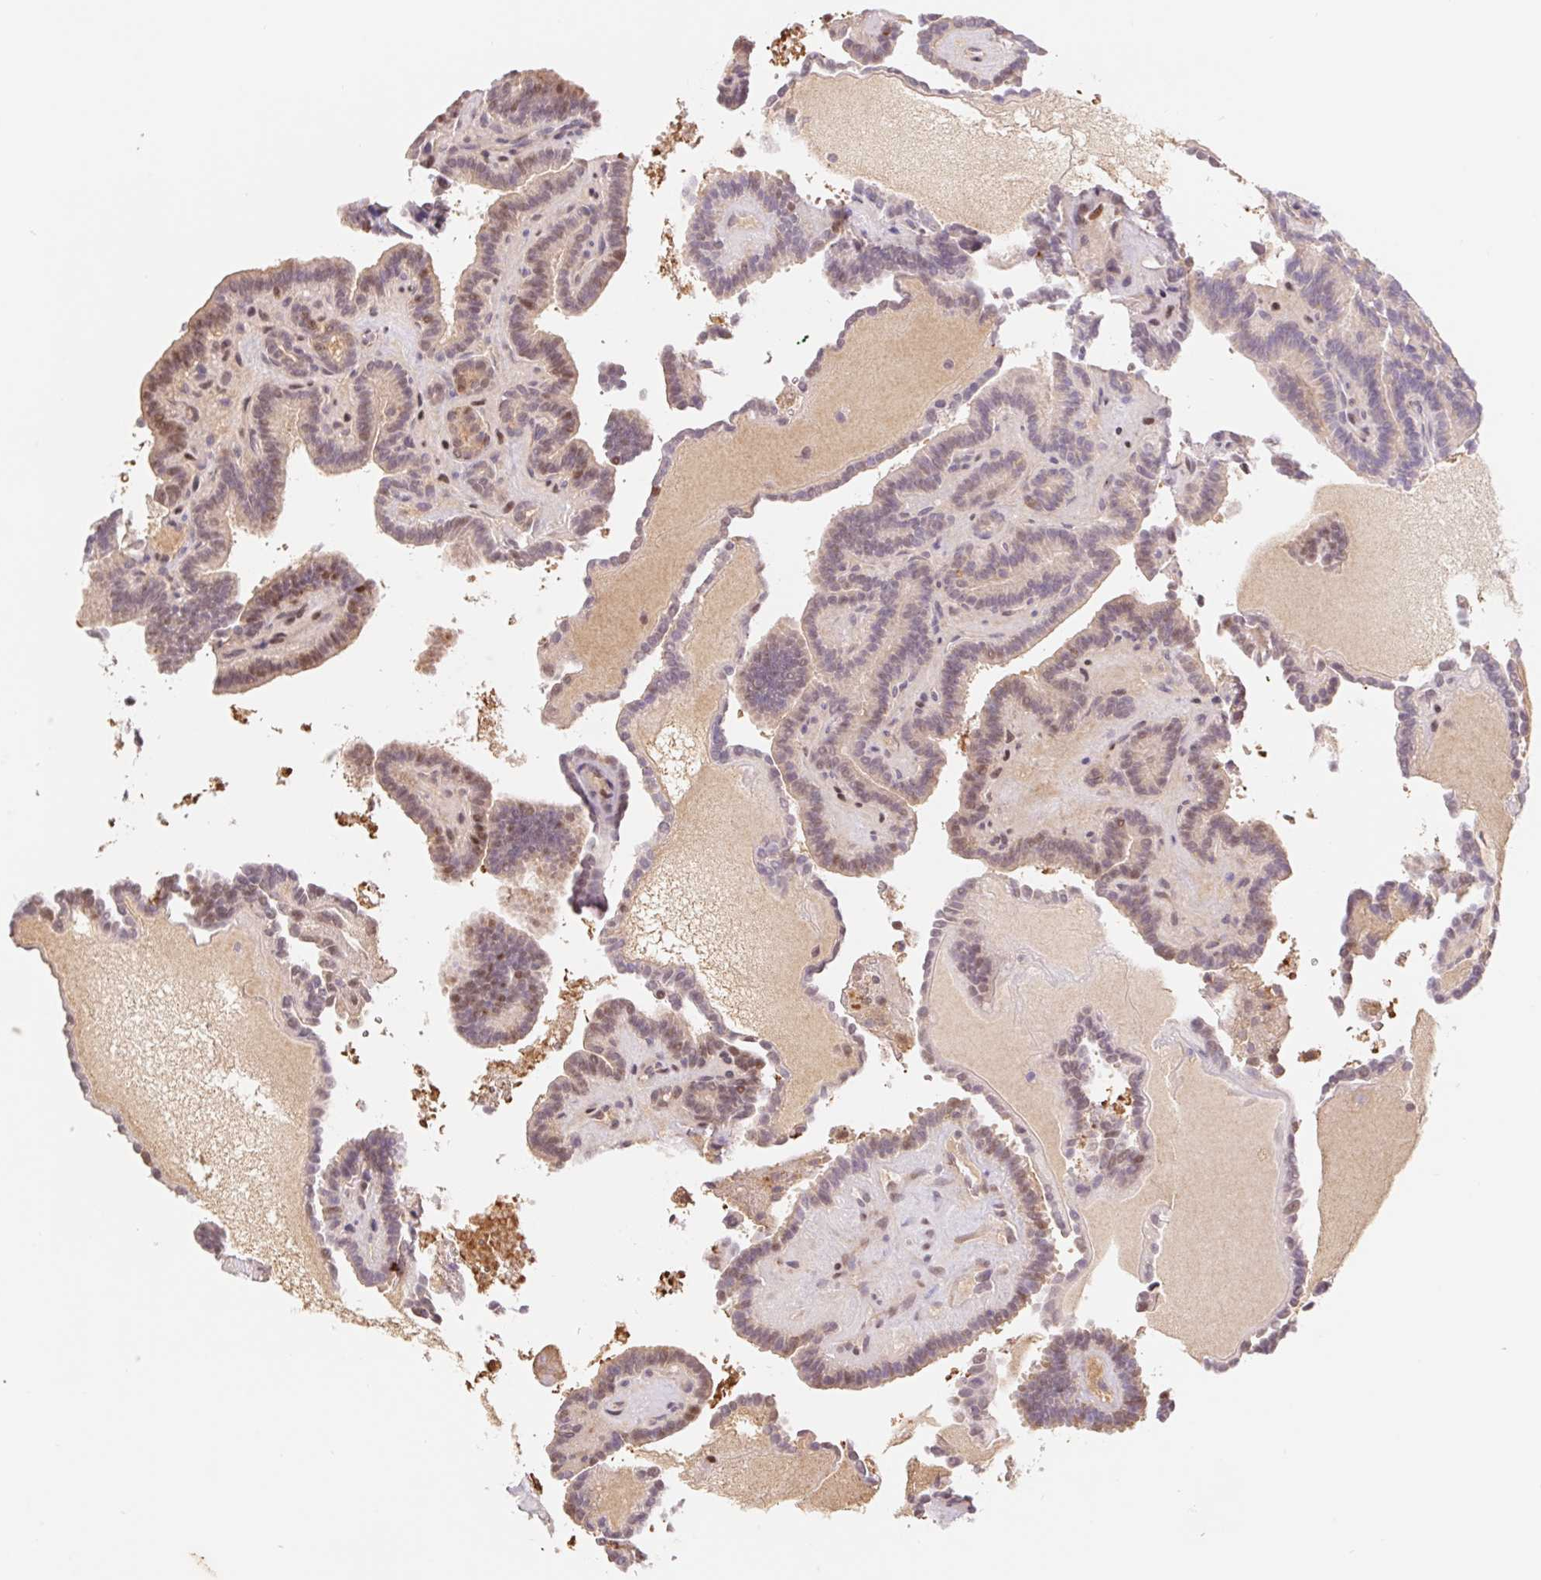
{"staining": {"intensity": "moderate", "quantity": ">75%", "location": "nuclear"}, "tissue": "thyroid cancer", "cell_type": "Tumor cells", "image_type": "cancer", "snomed": [{"axis": "morphology", "description": "Papillary adenocarcinoma, NOS"}, {"axis": "topography", "description": "Thyroid gland"}], "caption": "Immunohistochemistry histopathology image of thyroid cancer (papillary adenocarcinoma) stained for a protein (brown), which exhibits medium levels of moderate nuclear positivity in about >75% of tumor cells.", "gene": "TRERF1", "patient": {"sex": "female", "age": 21}}